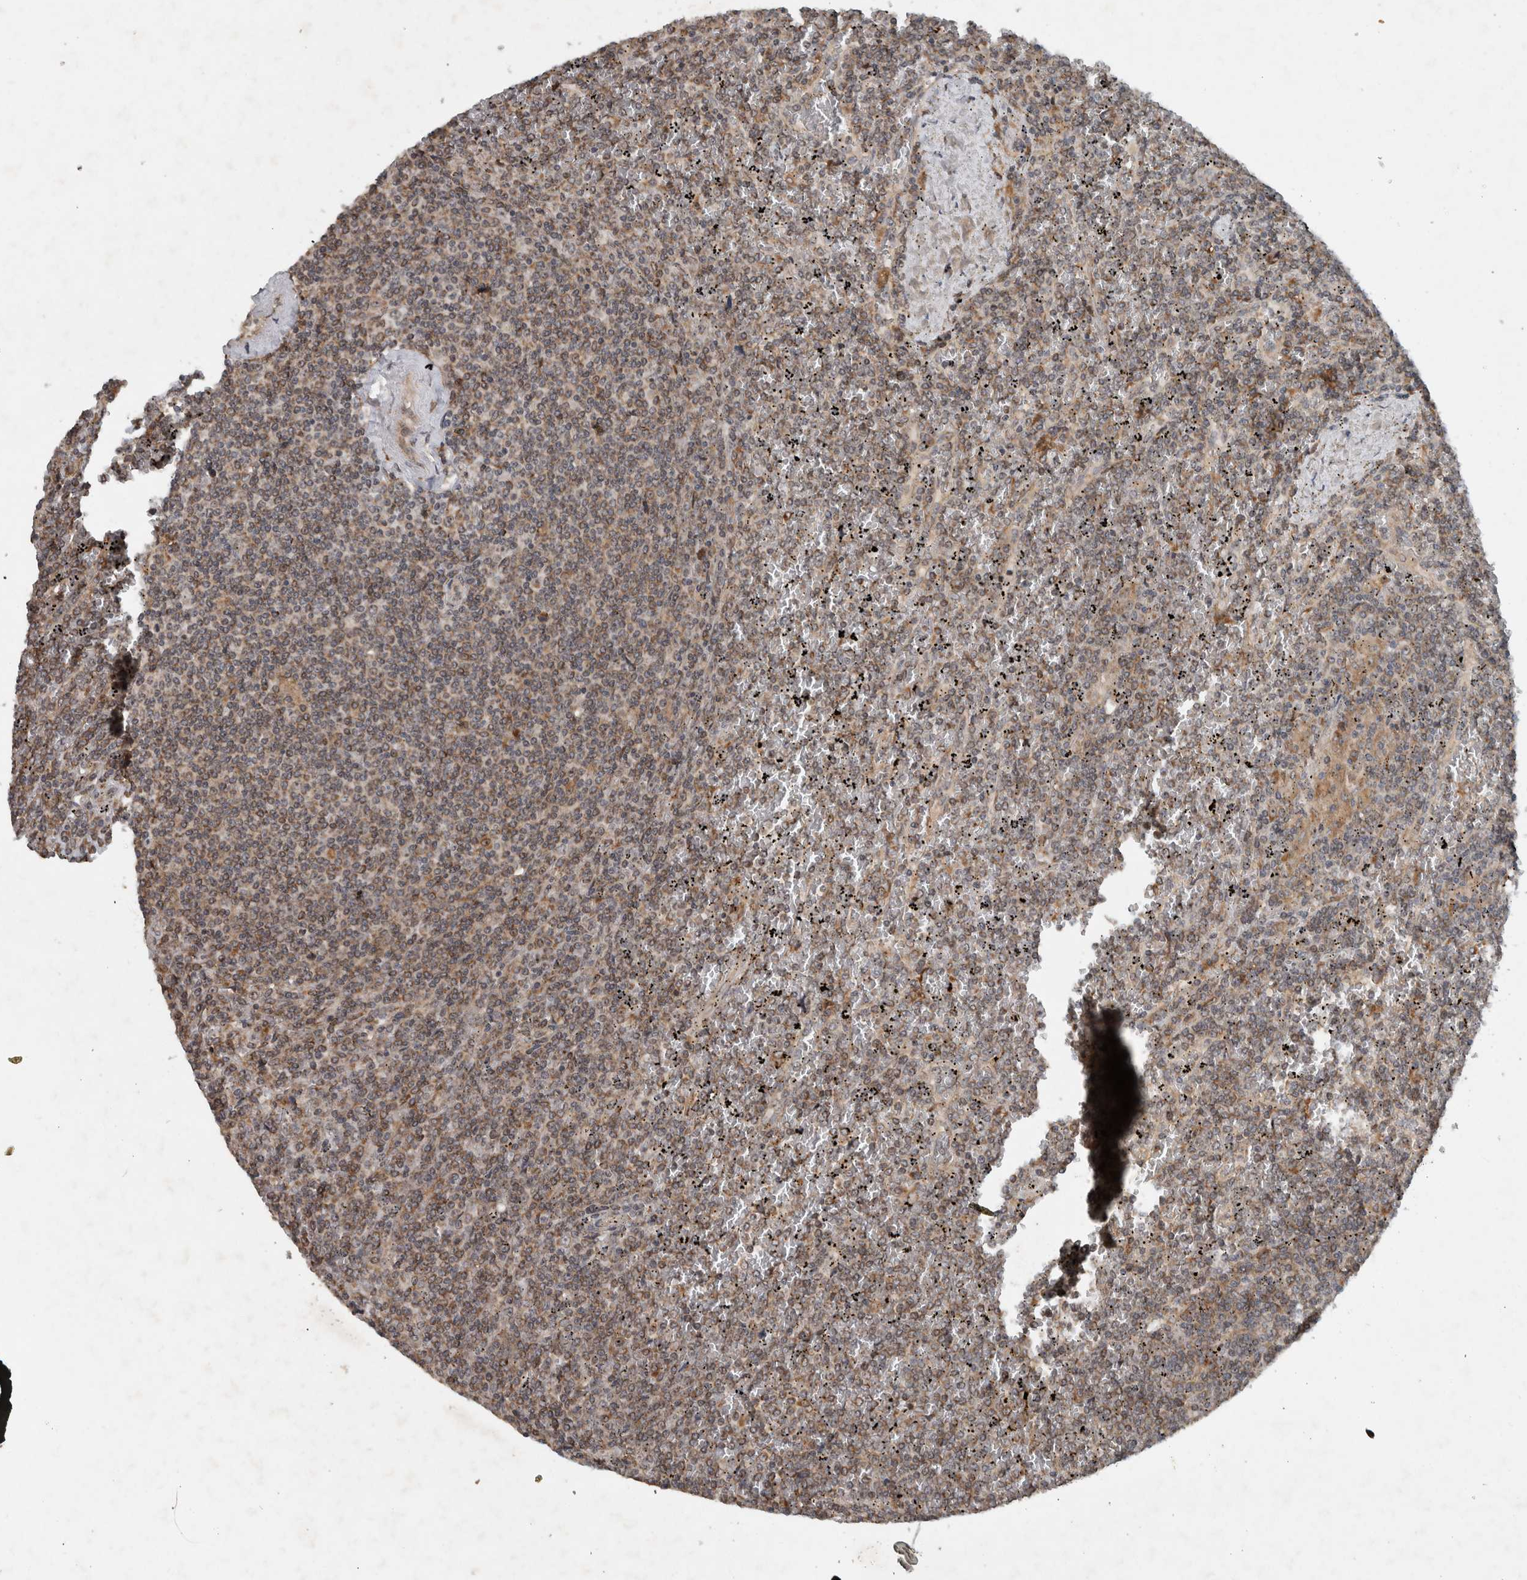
{"staining": {"intensity": "weak", "quantity": "25%-75%", "location": "cytoplasmic/membranous,nuclear"}, "tissue": "lymphoma", "cell_type": "Tumor cells", "image_type": "cancer", "snomed": [{"axis": "morphology", "description": "Malignant lymphoma, non-Hodgkin's type, Low grade"}, {"axis": "topography", "description": "Spleen"}], "caption": "IHC of lymphoma exhibits low levels of weak cytoplasmic/membranous and nuclear positivity in approximately 25%-75% of tumor cells. Using DAB (brown) and hematoxylin (blue) stains, captured at high magnification using brightfield microscopy.", "gene": "GPR137B", "patient": {"sex": "female", "age": 19}}